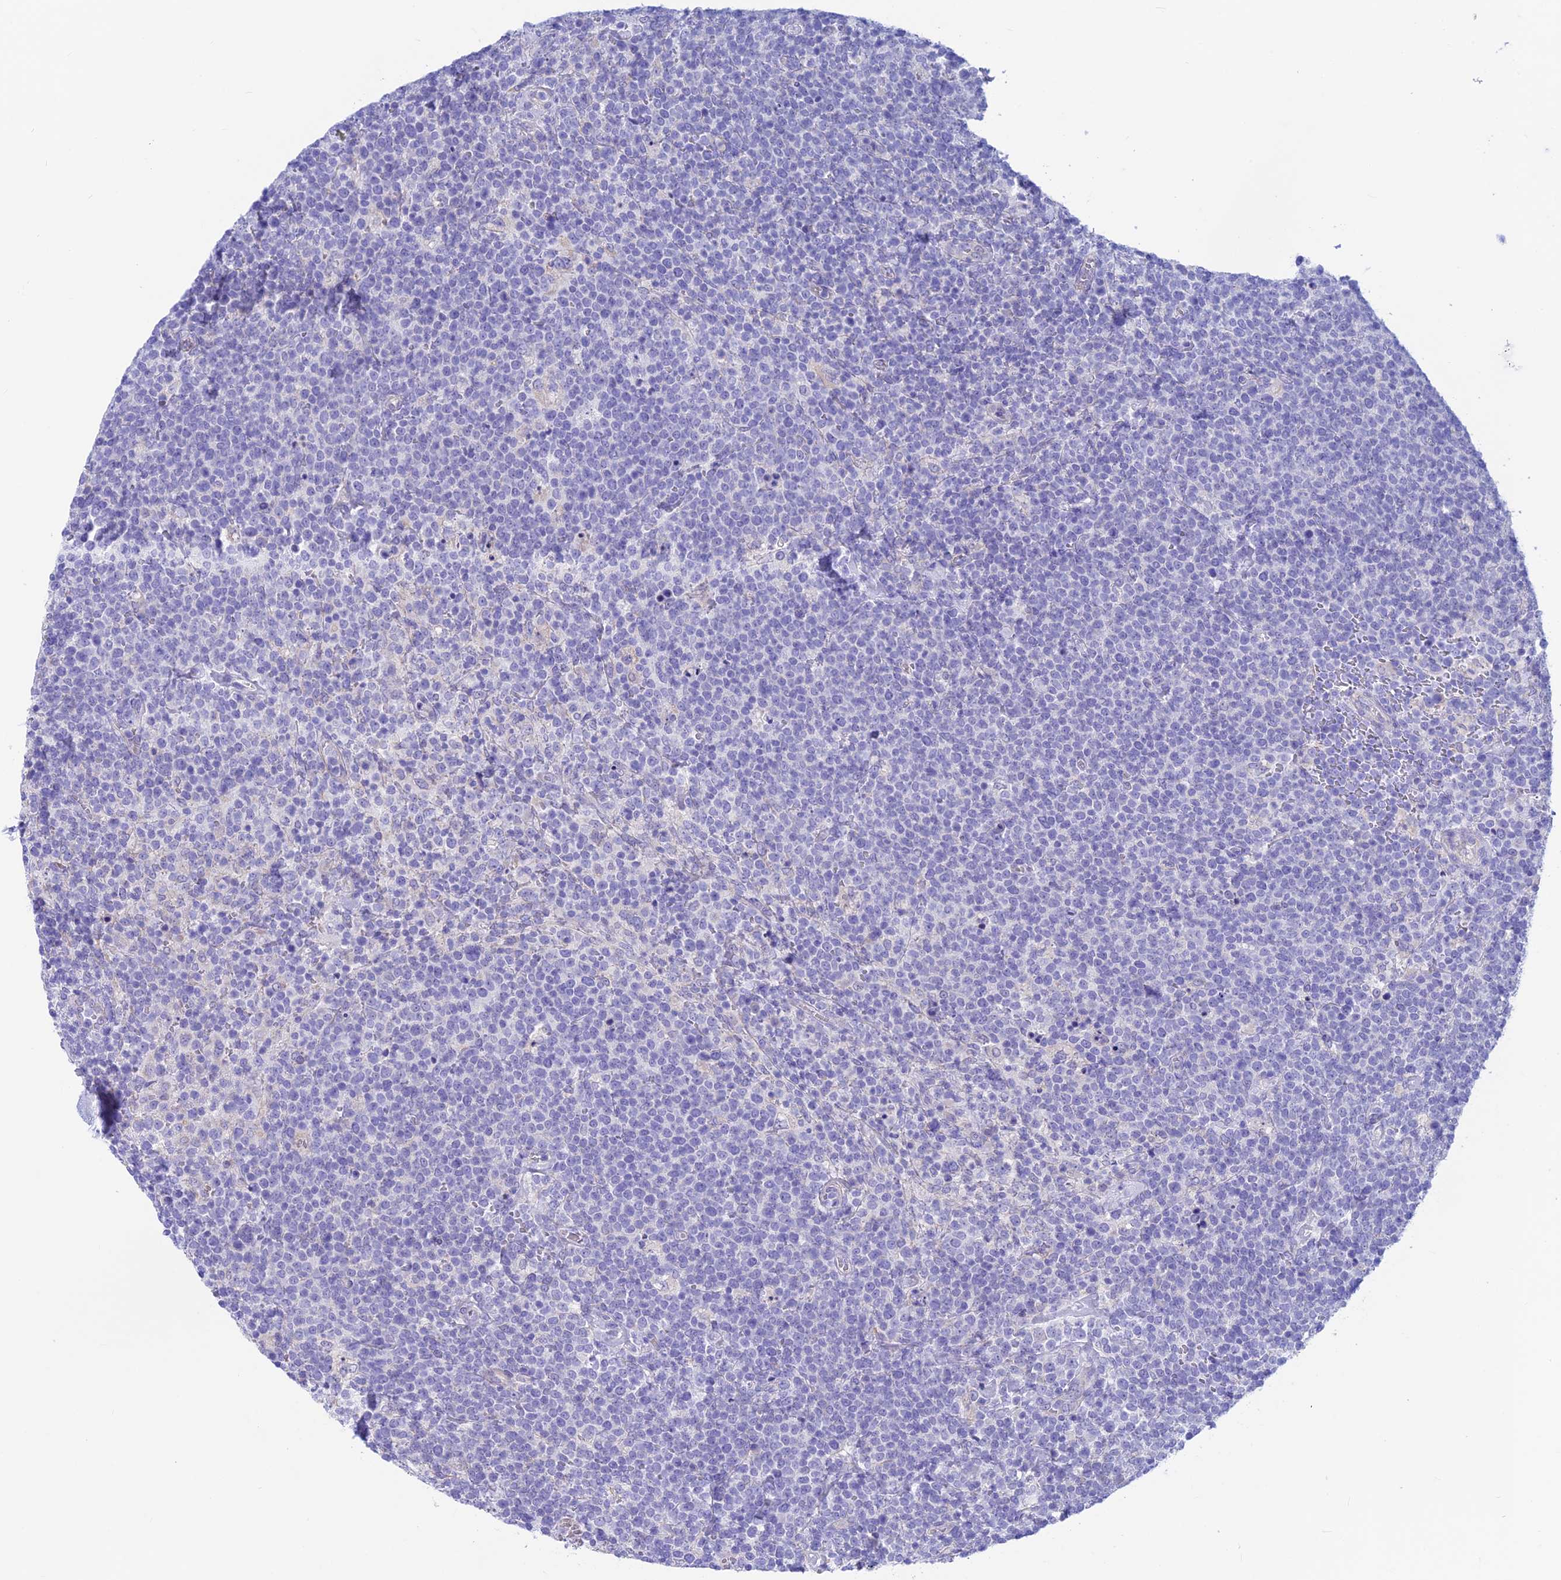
{"staining": {"intensity": "negative", "quantity": "none", "location": "none"}, "tissue": "lymphoma", "cell_type": "Tumor cells", "image_type": "cancer", "snomed": [{"axis": "morphology", "description": "Malignant lymphoma, non-Hodgkin's type, High grade"}, {"axis": "topography", "description": "Lymph node"}], "caption": "This is an immunohistochemistry (IHC) micrograph of high-grade malignant lymphoma, non-Hodgkin's type. There is no staining in tumor cells.", "gene": "GNGT2", "patient": {"sex": "male", "age": 61}}